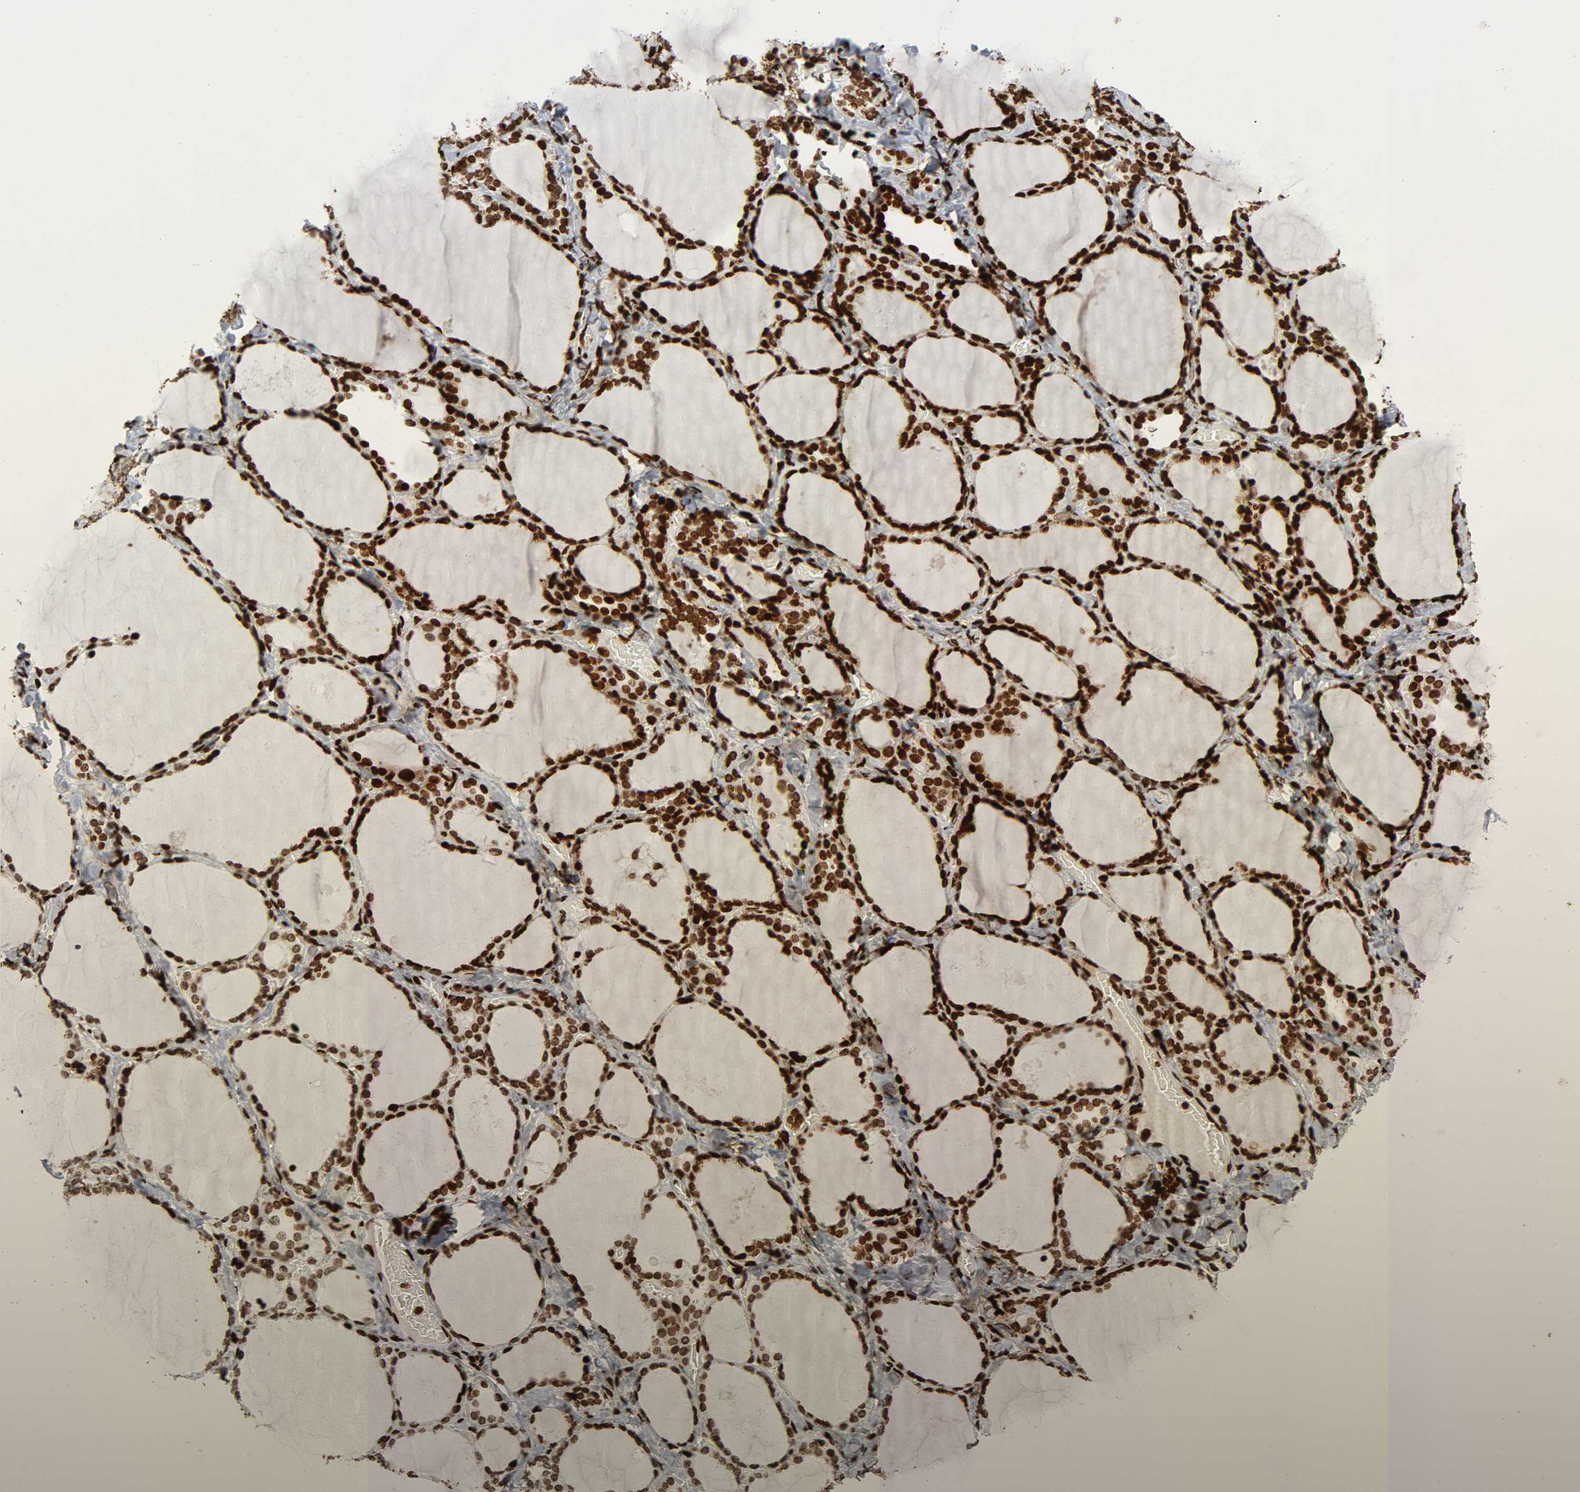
{"staining": {"intensity": "strong", "quantity": ">75%", "location": "nuclear"}, "tissue": "thyroid gland", "cell_type": "Glandular cells", "image_type": "normal", "snomed": [{"axis": "morphology", "description": "Normal tissue, NOS"}, {"axis": "morphology", "description": "Papillary adenocarcinoma, NOS"}, {"axis": "topography", "description": "Thyroid gland"}], "caption": "Unremarkable thyroid gland was stained to show a protein in brown. There is high levels of strong nuclear positivity in about >75% of glandular cells. The staining was performed using DAB to visualize the protein expression in brown, while the nuclei were stained in blue with hematoxylin (Magnification: 20x).", "gene": "RXRA", "patient": {"sex": "female", "age": 30}}